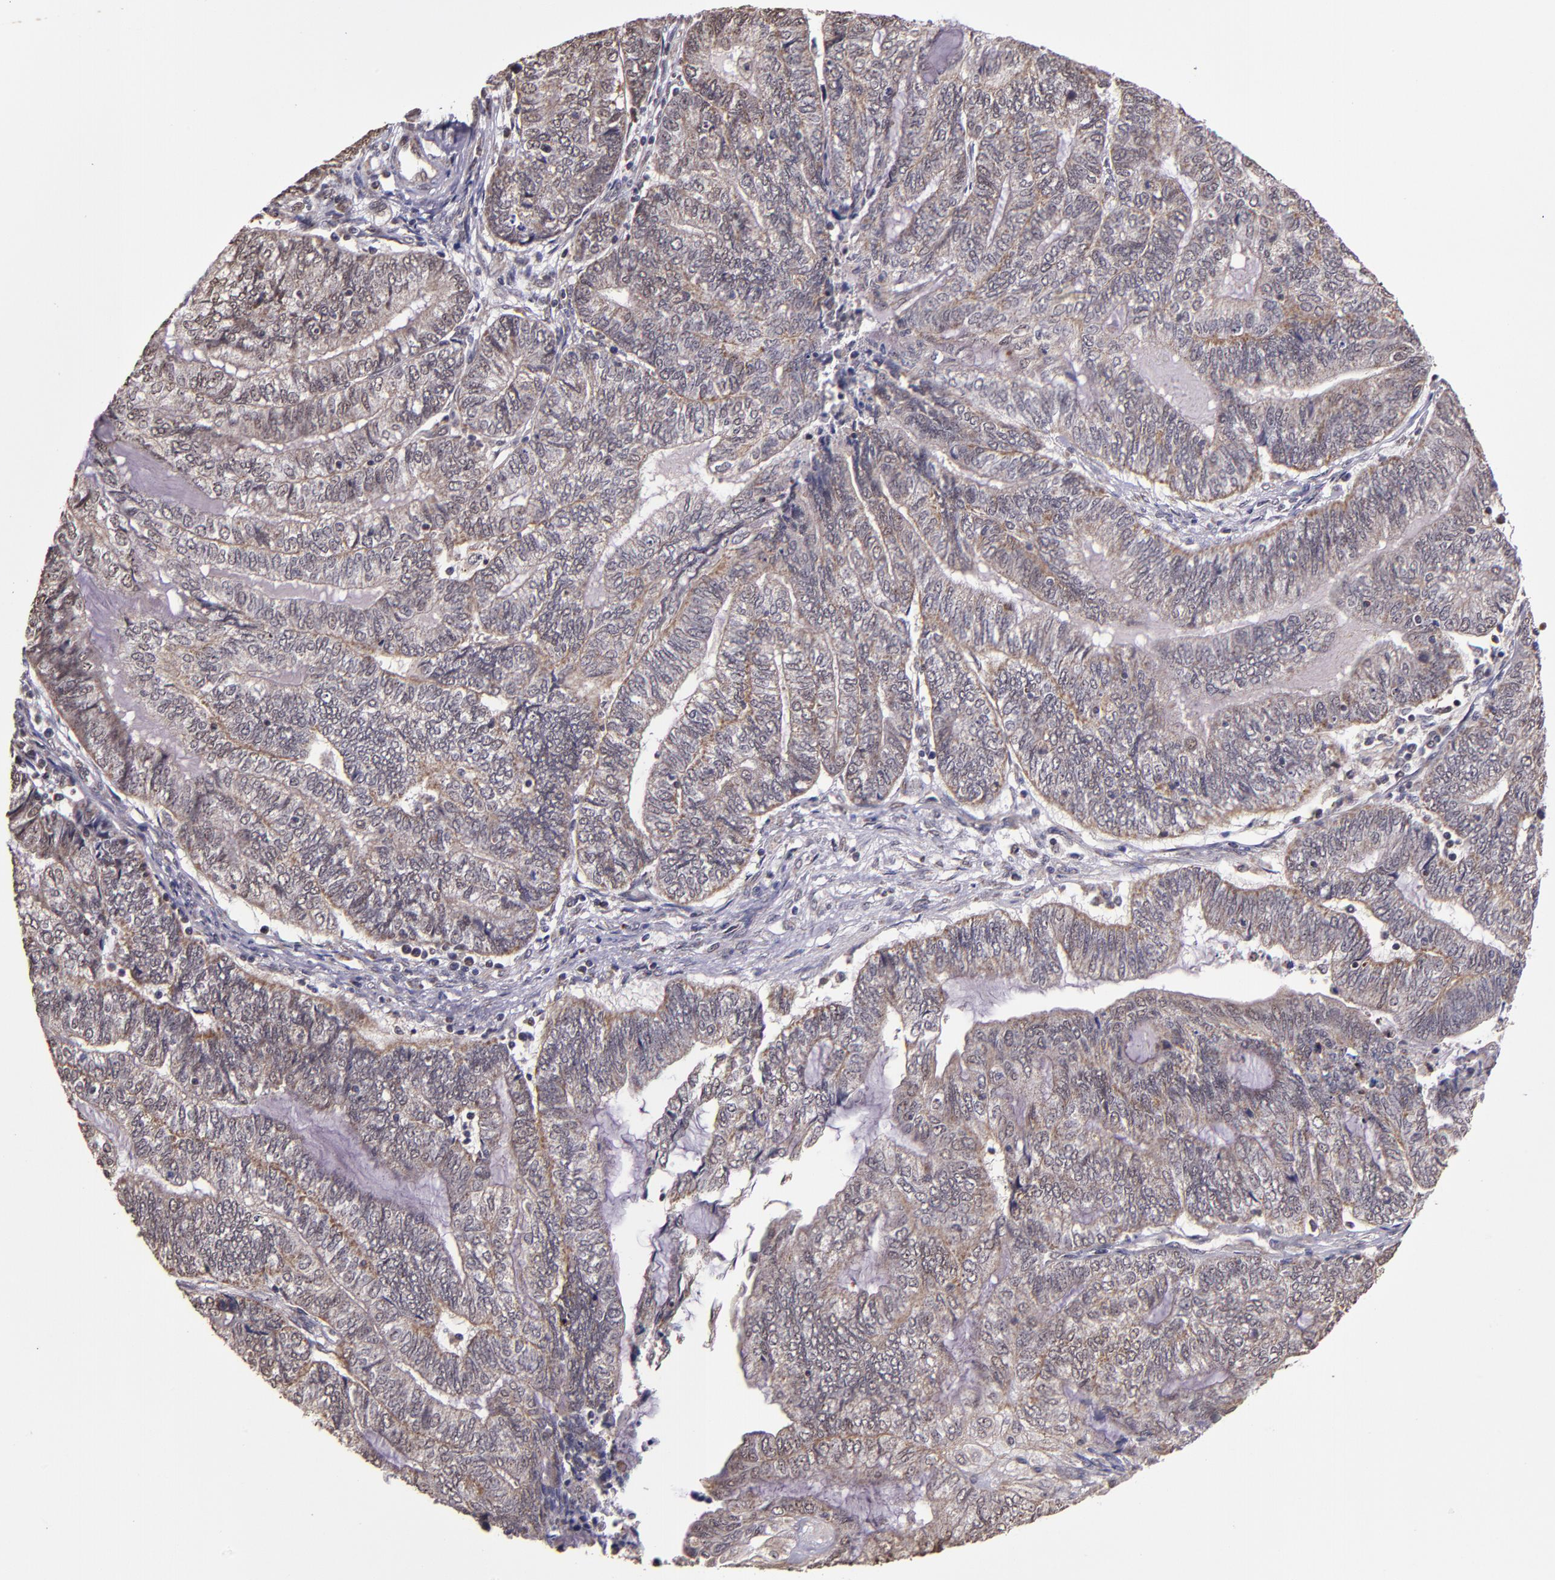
{"staining": {"intensity": "weak", "quantity": "25%-75%", "location": "cytoplasmic/membranous"}, "tissue": "endometrial cancer", "cell_type": "Tumor cells", "image_type": "cancer", "snomed": [{"axis": "morphology", "description": "Adenocarcinoma, NOS"}, {"axis": "topography", "description": "Uterus"}, {"axis": "topography", "description": "Endometrium"}], "caption": "A low amount of weak cytoplasmic/membranous positivity is appreciated in approximately 25%-75% of tumor cells in endometrial cancer tissue.", "gene": "CECR2", "patient": {"sex": "female", "age": 70}}